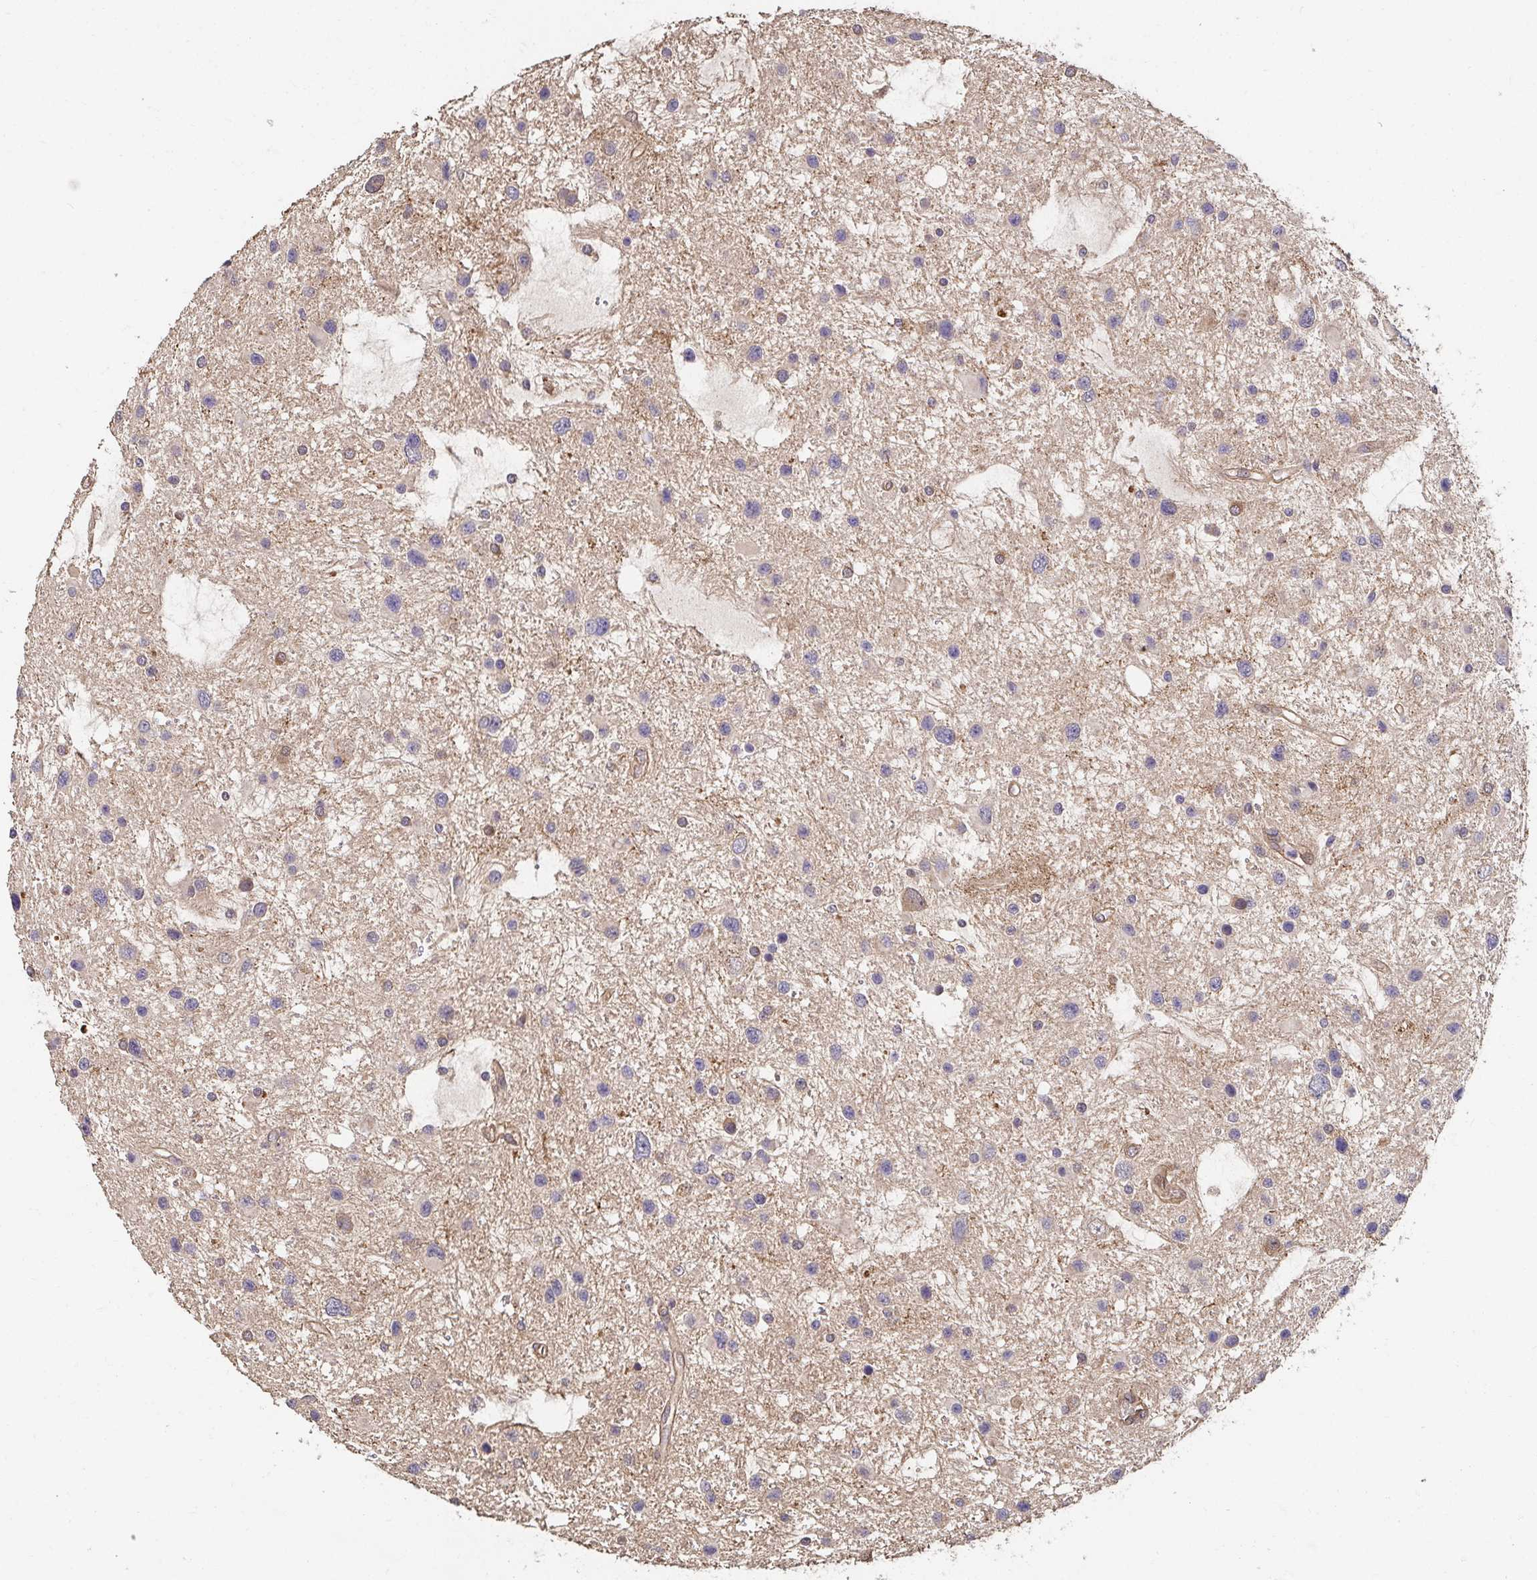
{"staining": {"intensity": "negative", "quantity": "none", "location": "none"}, "tissue": "glioma", "cell_type": "Tumor cells", "image_type": "cancer", "snomed": [{"axis": "morphology", "description": "Glioma, malignant, Low grade"}, {"axis": "topography", "description": "Brain"}], "caption": "The micrograph shows no staining of tumor cells in glioma.", "gene": "APBB1", "patient": {"sex": "female", "age": 32}}